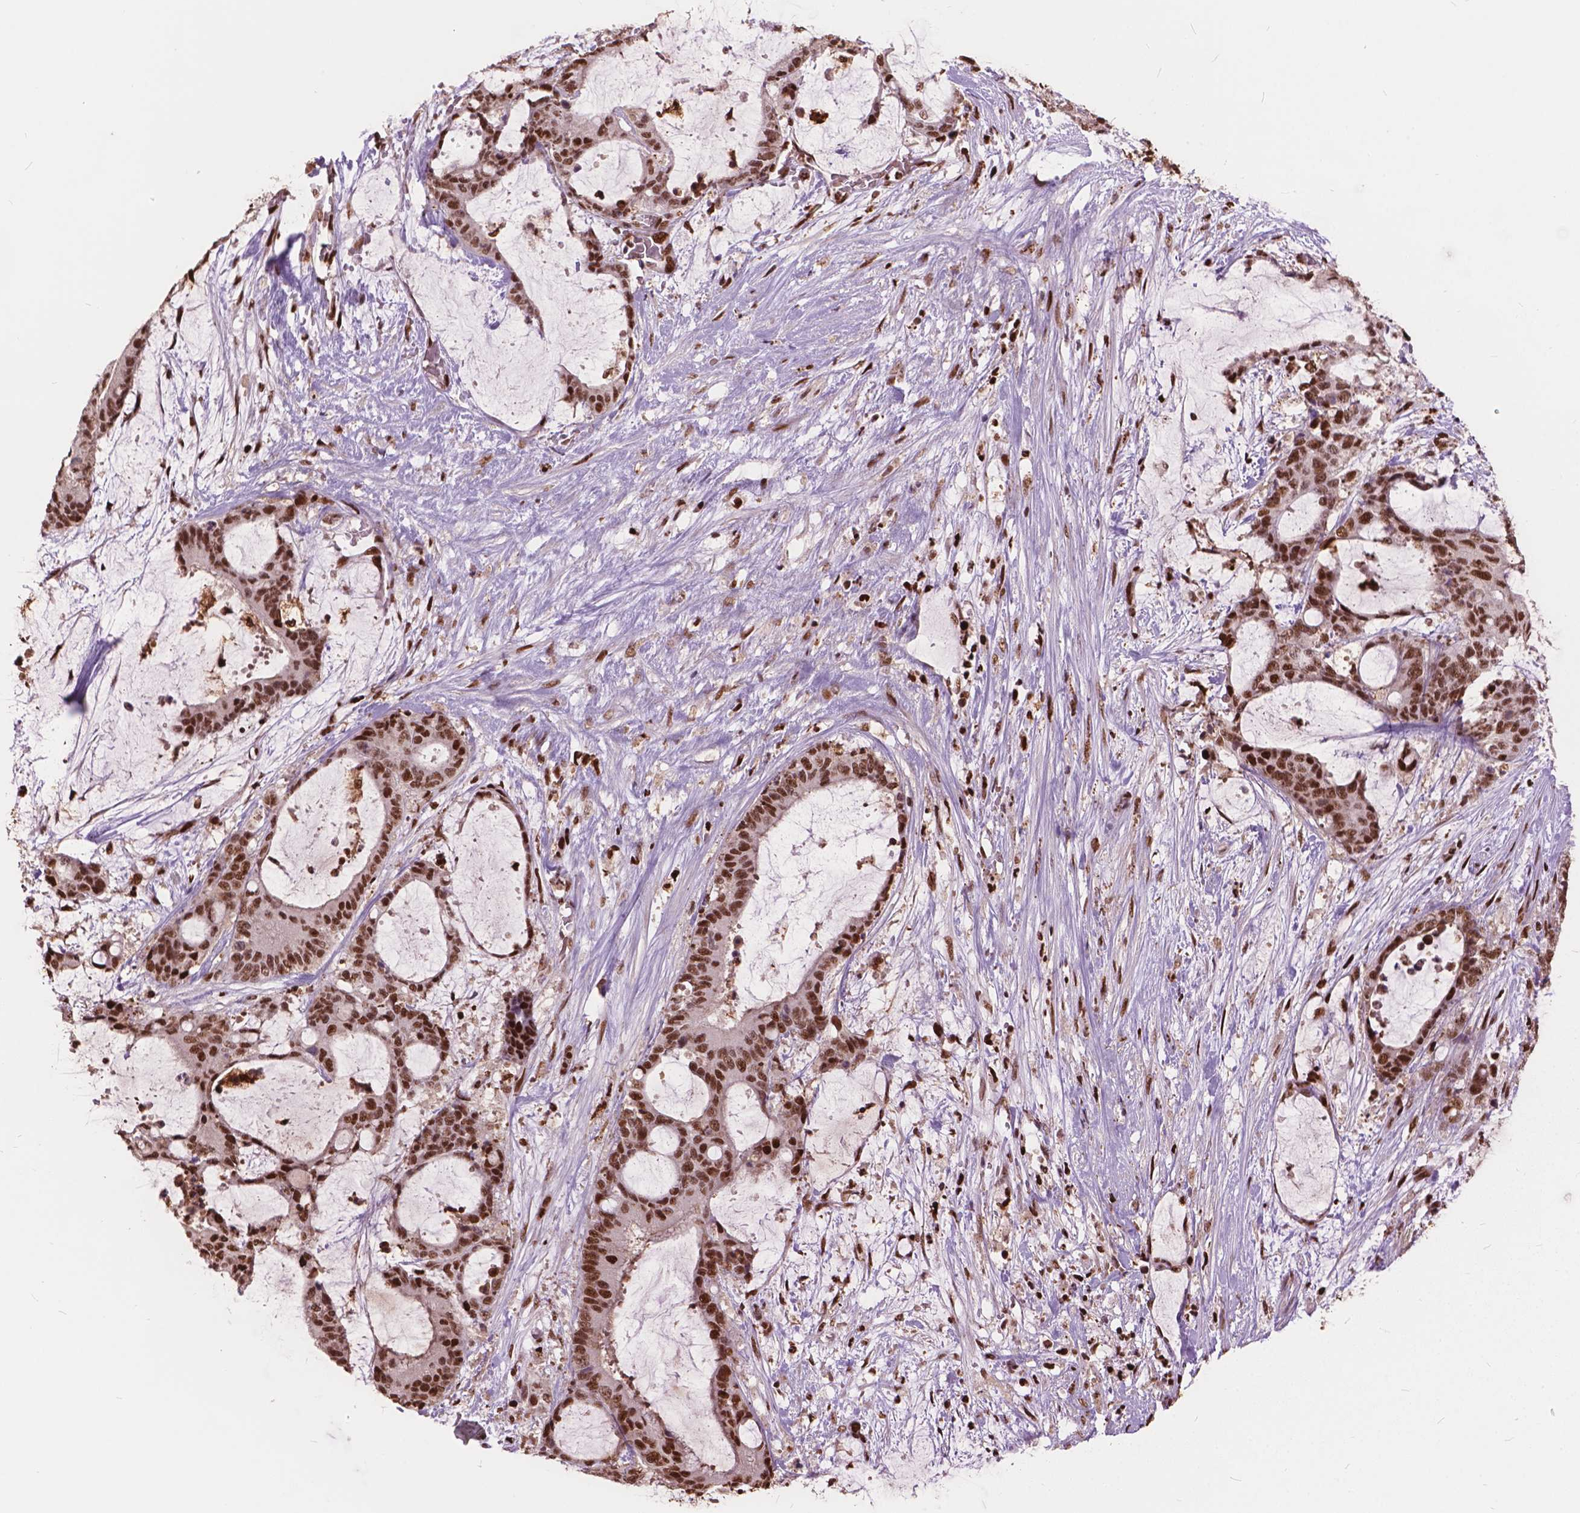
{"staining": {"intensity": "strong", "quantity": ">75%", "location": "nuclear"}, "tissue": "liver cancer", "cell_type": "Tumor cells", "image_type": "cancer", "snomed": [{"axis": "morphology", "description": "Normal tissue, NOS"}, {"axis": "morphology", "description": "Cholangiocarcinoma"}, {"axis": "topography", "description": "Liver"}, {"axis": "topography", "description": "Peripheral nerve tissue"}], "caption": "This is an image of immunohistochemistry staining of liver cancer (cholangiocarcinoma), which shows strong positivity in the nuclear of tumor cells.", "gene": "ANP32B", "patient": {"sex": "female", "age": 73}}